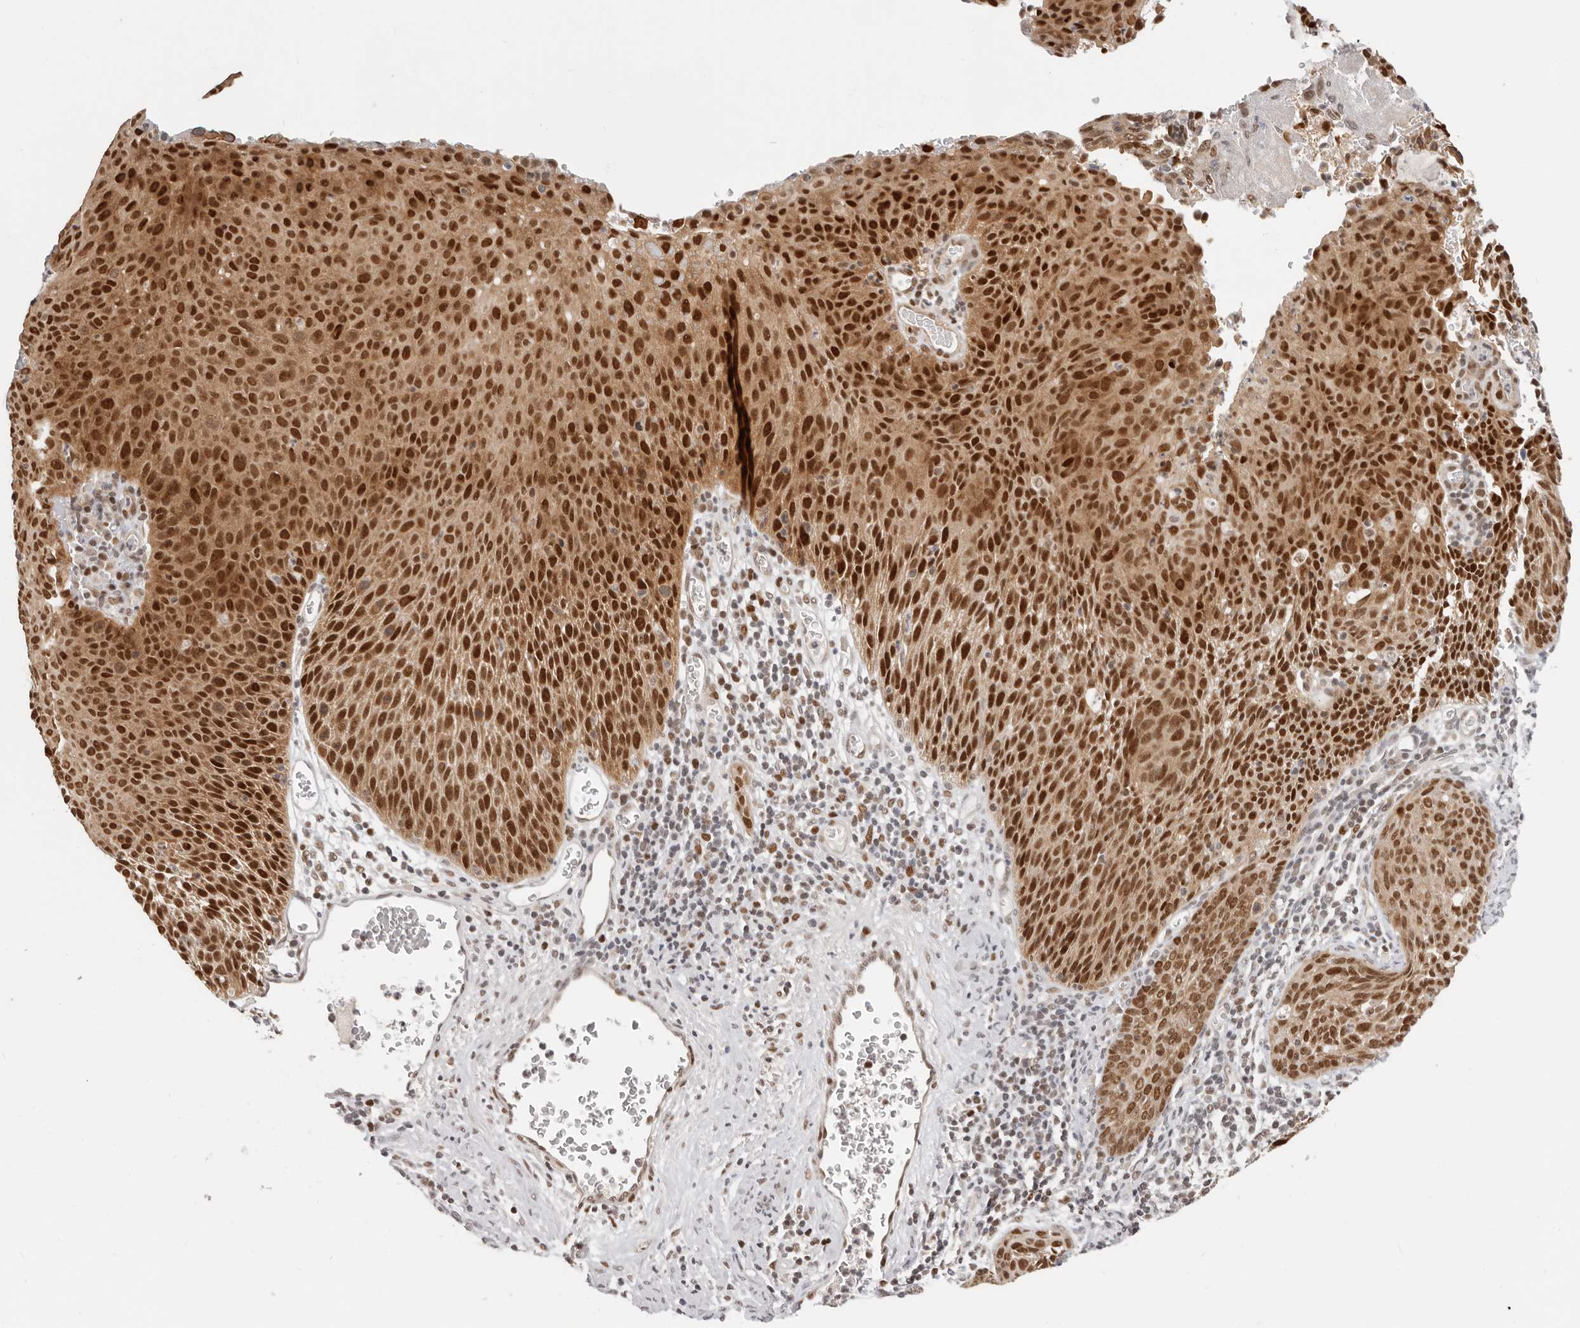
{"staining": {"intensity": "strong", "quantity": ">75%", "location": "cytoplasmic/membranous,nuclear"}, "tissue": "cervical cancer", "cell_type": "Tumor cells", "image_type": "cancer", "snomed": [{"axis": "morphology", "description": "Squamous cell carcinoma, NOS"}, {"axis": "topography", "description": "Cervix"}], "caption": "High-power microscopy captured an immunohistochemistry histopathology image of cervical cancer, revealing strong cytoplasmic/membranous and nuclear positivity in about >75% of tumor cells. (DAB (3,3'-diaminobenzidine) = brown stain, brightfield microscopy at high magnification).", "gene": "RFC2", "patient": {"sex": "female", "age": 55}}